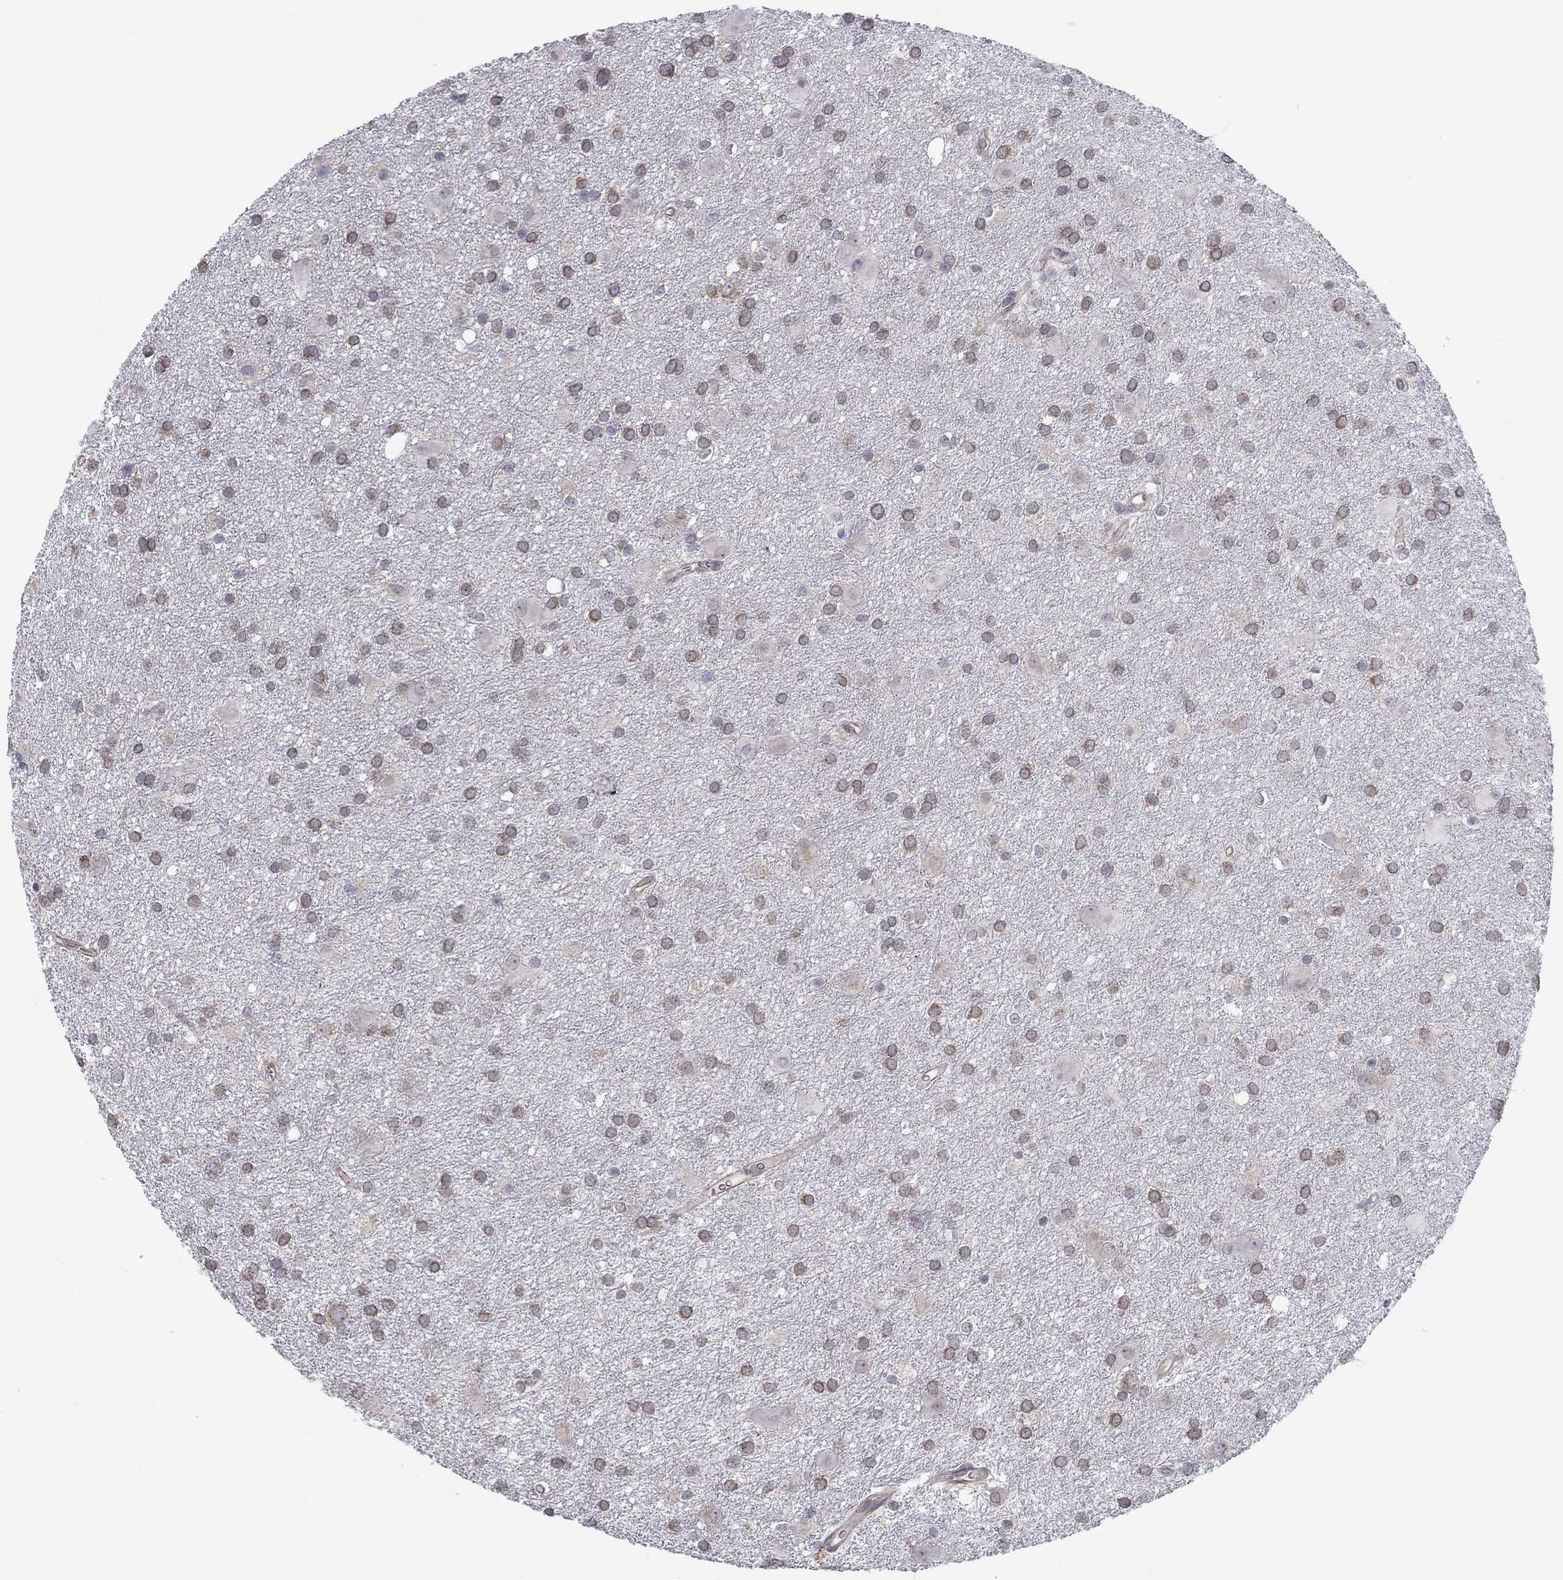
{"staining": {"intensity": "moderate", "quantity": "25%-75%", "location": "cytoplasmic/membranous"}, "tissue": "glioma", "cell_type": "Tumor cells", "image_type": "cancer", "snomed": [{"axis": "morphology", "description": "Glioma, malignant, Low grade"}, {"axis": "topography", "description": "Brain"}], "caption": "Low-grade glioma (malignant) stained for a protein (brown) demonstrates moderate cytoplasmic/membranous positive expression in about 25%-75% of tumor cells.", "gene": "ERMP1", "patient": {"sex": "male", "age": 58}}